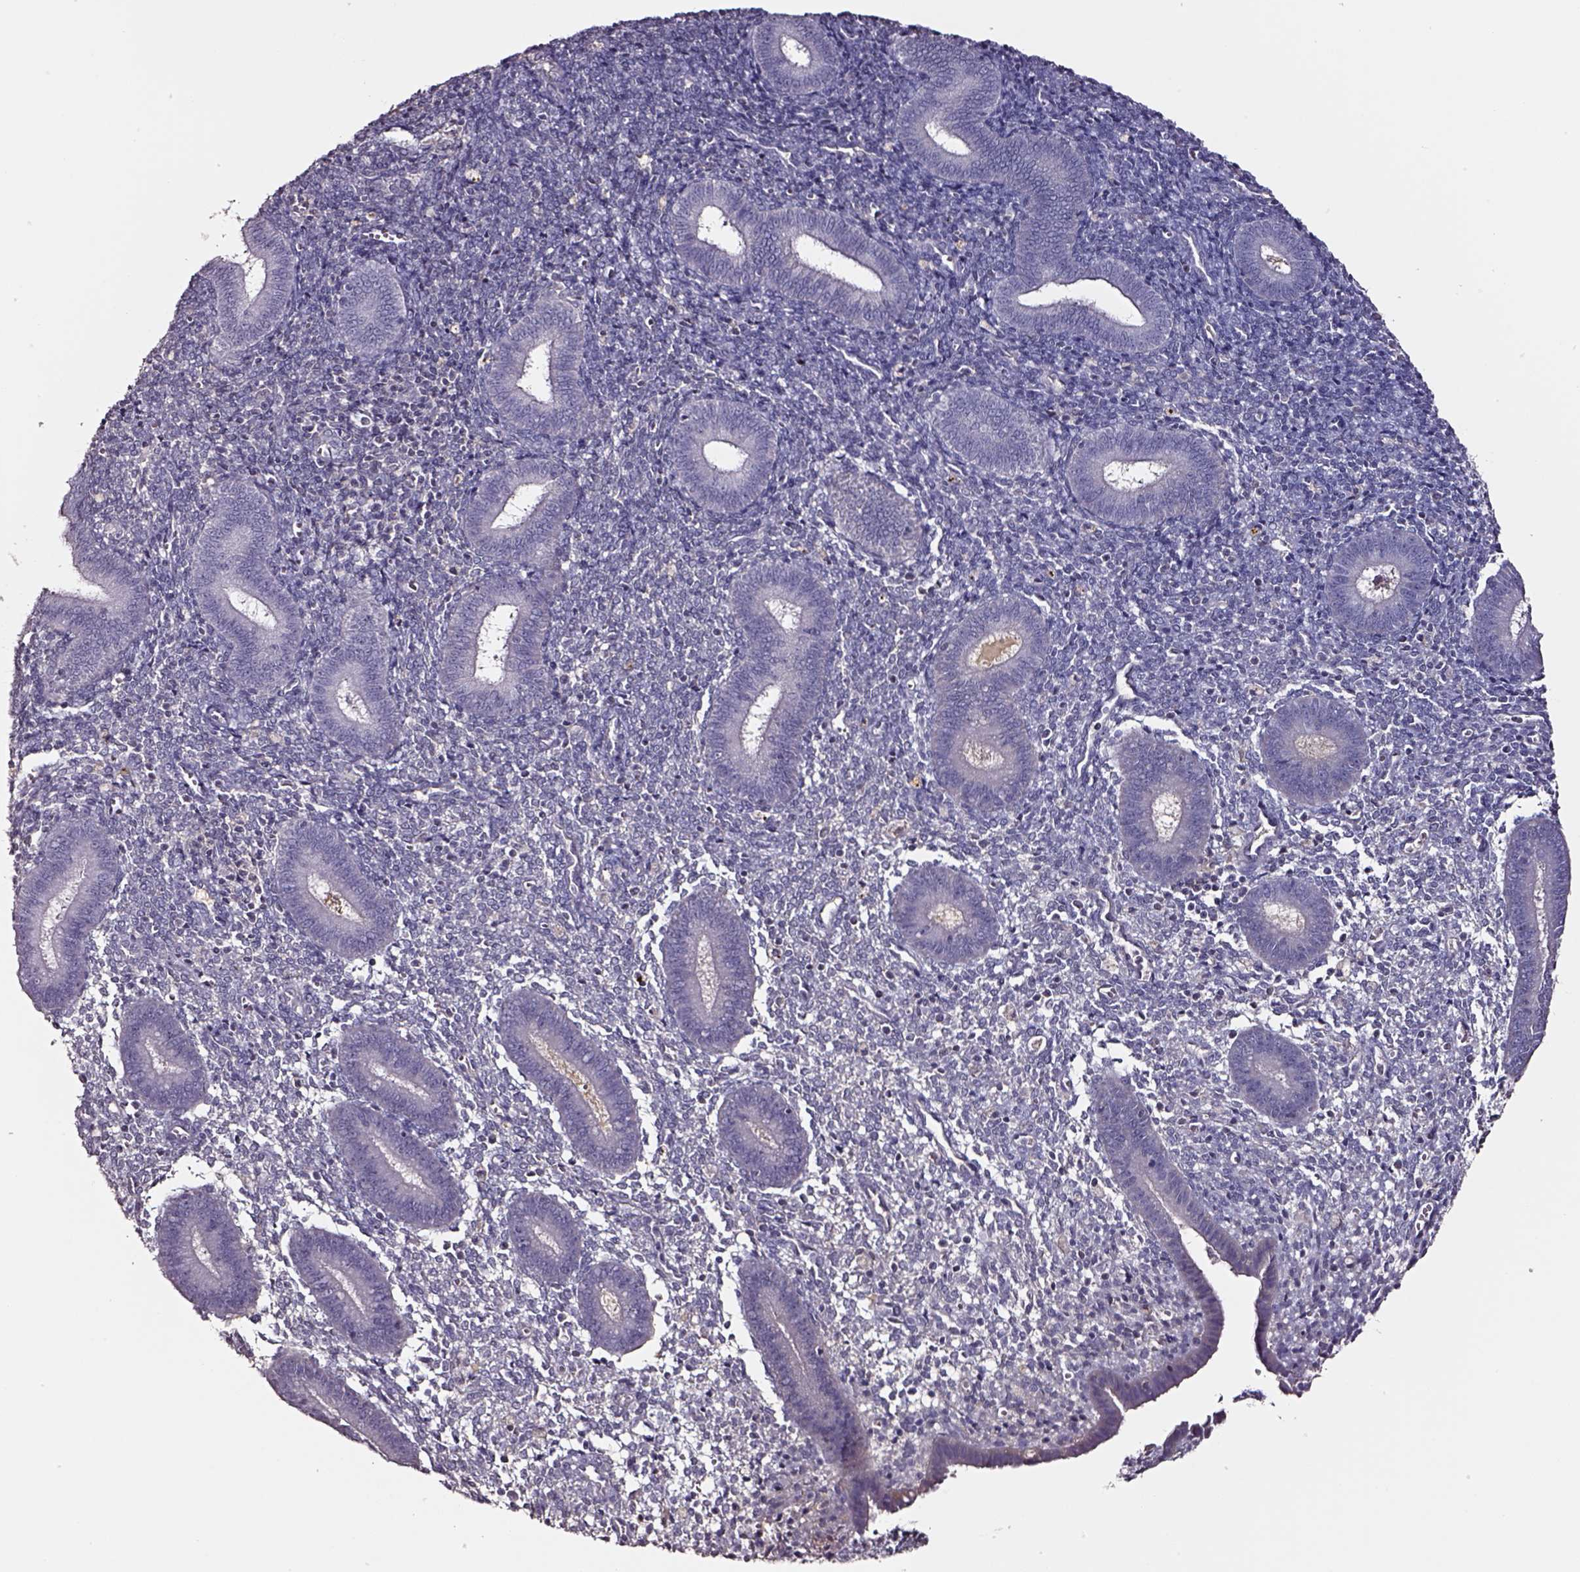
{"staining": {"intensity": "negative", "quantity": "none", "location": "none"}, "tissue": "endometrium", "cell_type": "Cells in endometrial stroma", "image_type": "normal", "snomed": [{"axis": "morphology", "description": "Normal tissue, NOS"}, {"axis": "topography", "description": "Endometrium"}], "caption": "Endometrium was stained to show a protein in brown. There is no significant expression in cells in endometrial stroma. (DAB immunohistochemistry (IHC), high magnification).", "gene": "SMIM17", "patient": {"sex": "female", "age": 25}}